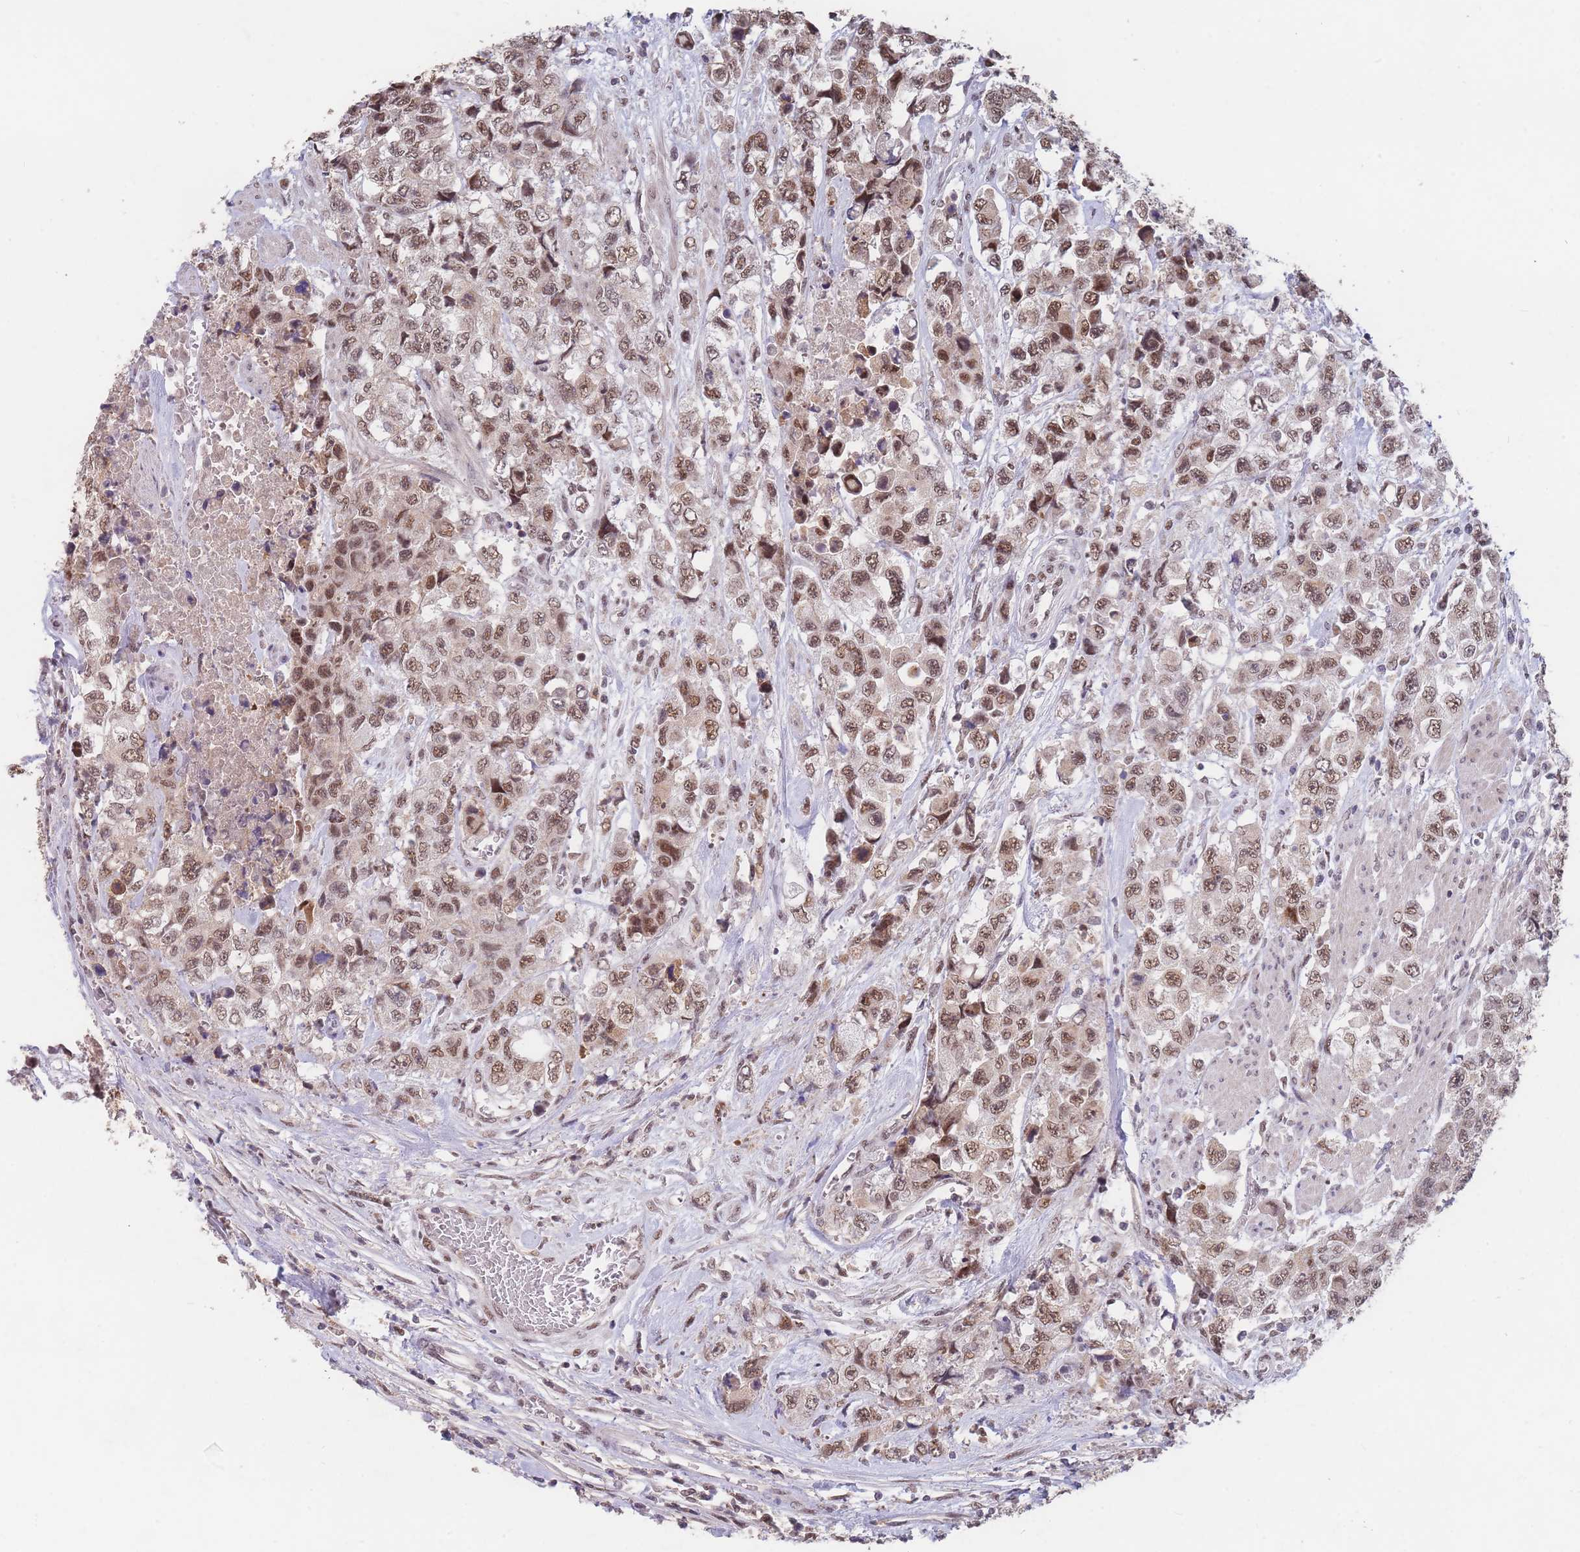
{"staining": {"intensity": "moderate", "quantity": ">75%", "location": "nuclear"}, "tissue": "urothelial cancer", "cell_type": "Tumor cells", "image_type": "cancer", "snomed": [{"axis": "morphology", "description": "Urothelial carcinoma, High grade"}, {"axis": "topography", "description": "Urinary bladder"}], "caption": "IHC micrograph of neoplastic tissue: human high-grade urothelial carcinoma stained using immunohistochemistry exhibits medium levels of moderate protein expression localized specifically in the nuclear of tumor cells, appearing as a nuclear brown color.", "gene": "SNRPA1", "patient": {"sex": "female", "age": 78}}